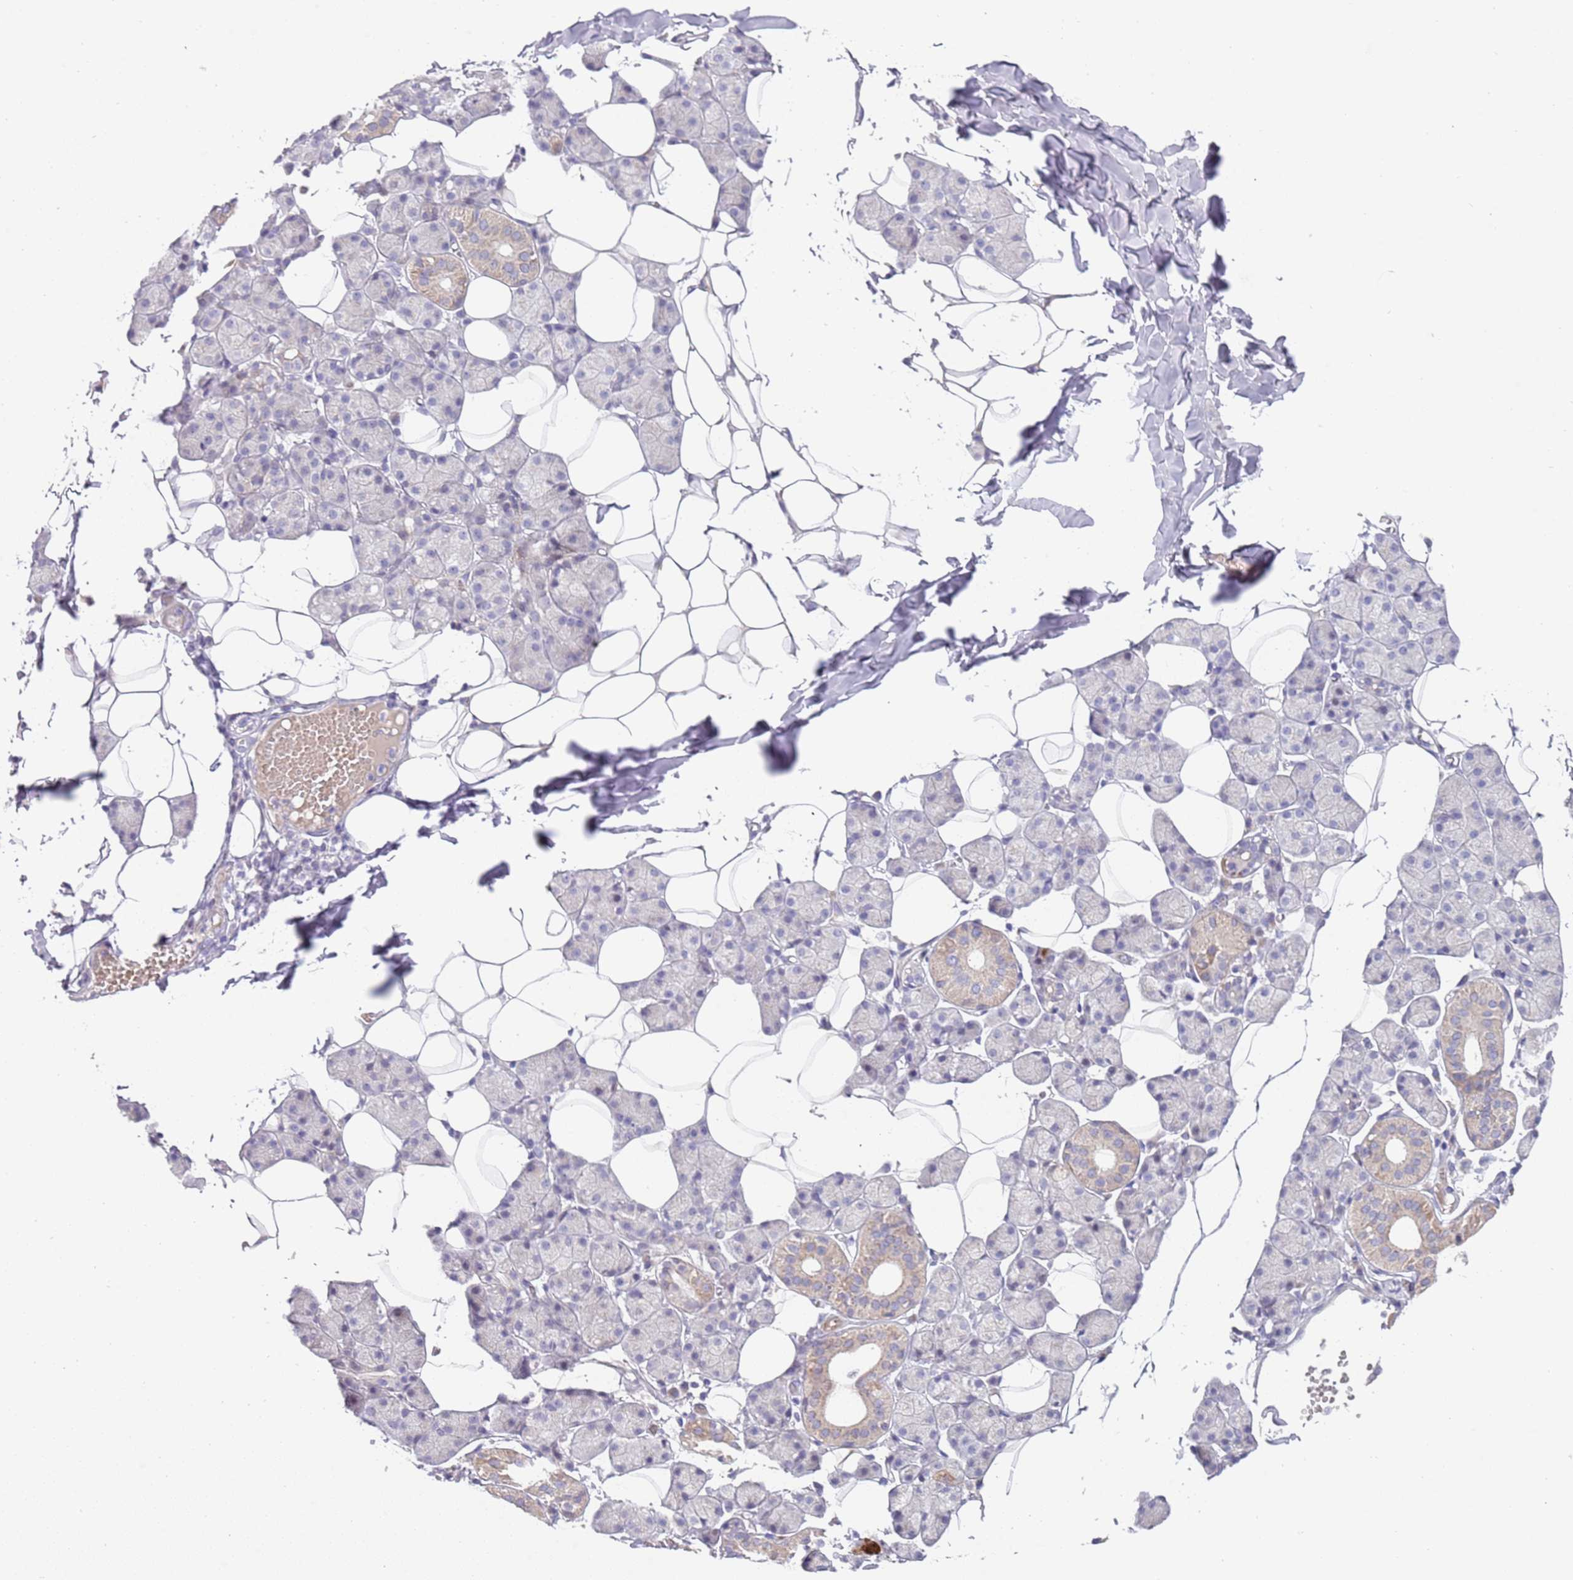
{"staining": {"intensity": "weak", "quantity": "<25%", "location": "cytoplasmic/membranous"}, "tissue": "salivary gland", "cell_type": "Glandular cells", "image_type": "normal", "snomed": [{"axis": "morphology", "description": "Normal tissue, NOS"}, {"axis": "topography", "description": "Salivary gland"}], "caption": "An image of salivary gland stained for a protein demonstrates no brown staining in glandular cells. (DAB (3,3'-diaminobenzidine) immunohistochemistry, high magnification).", "gene": "PRAC1", "patient": {"sex": "female", "age": 33}}